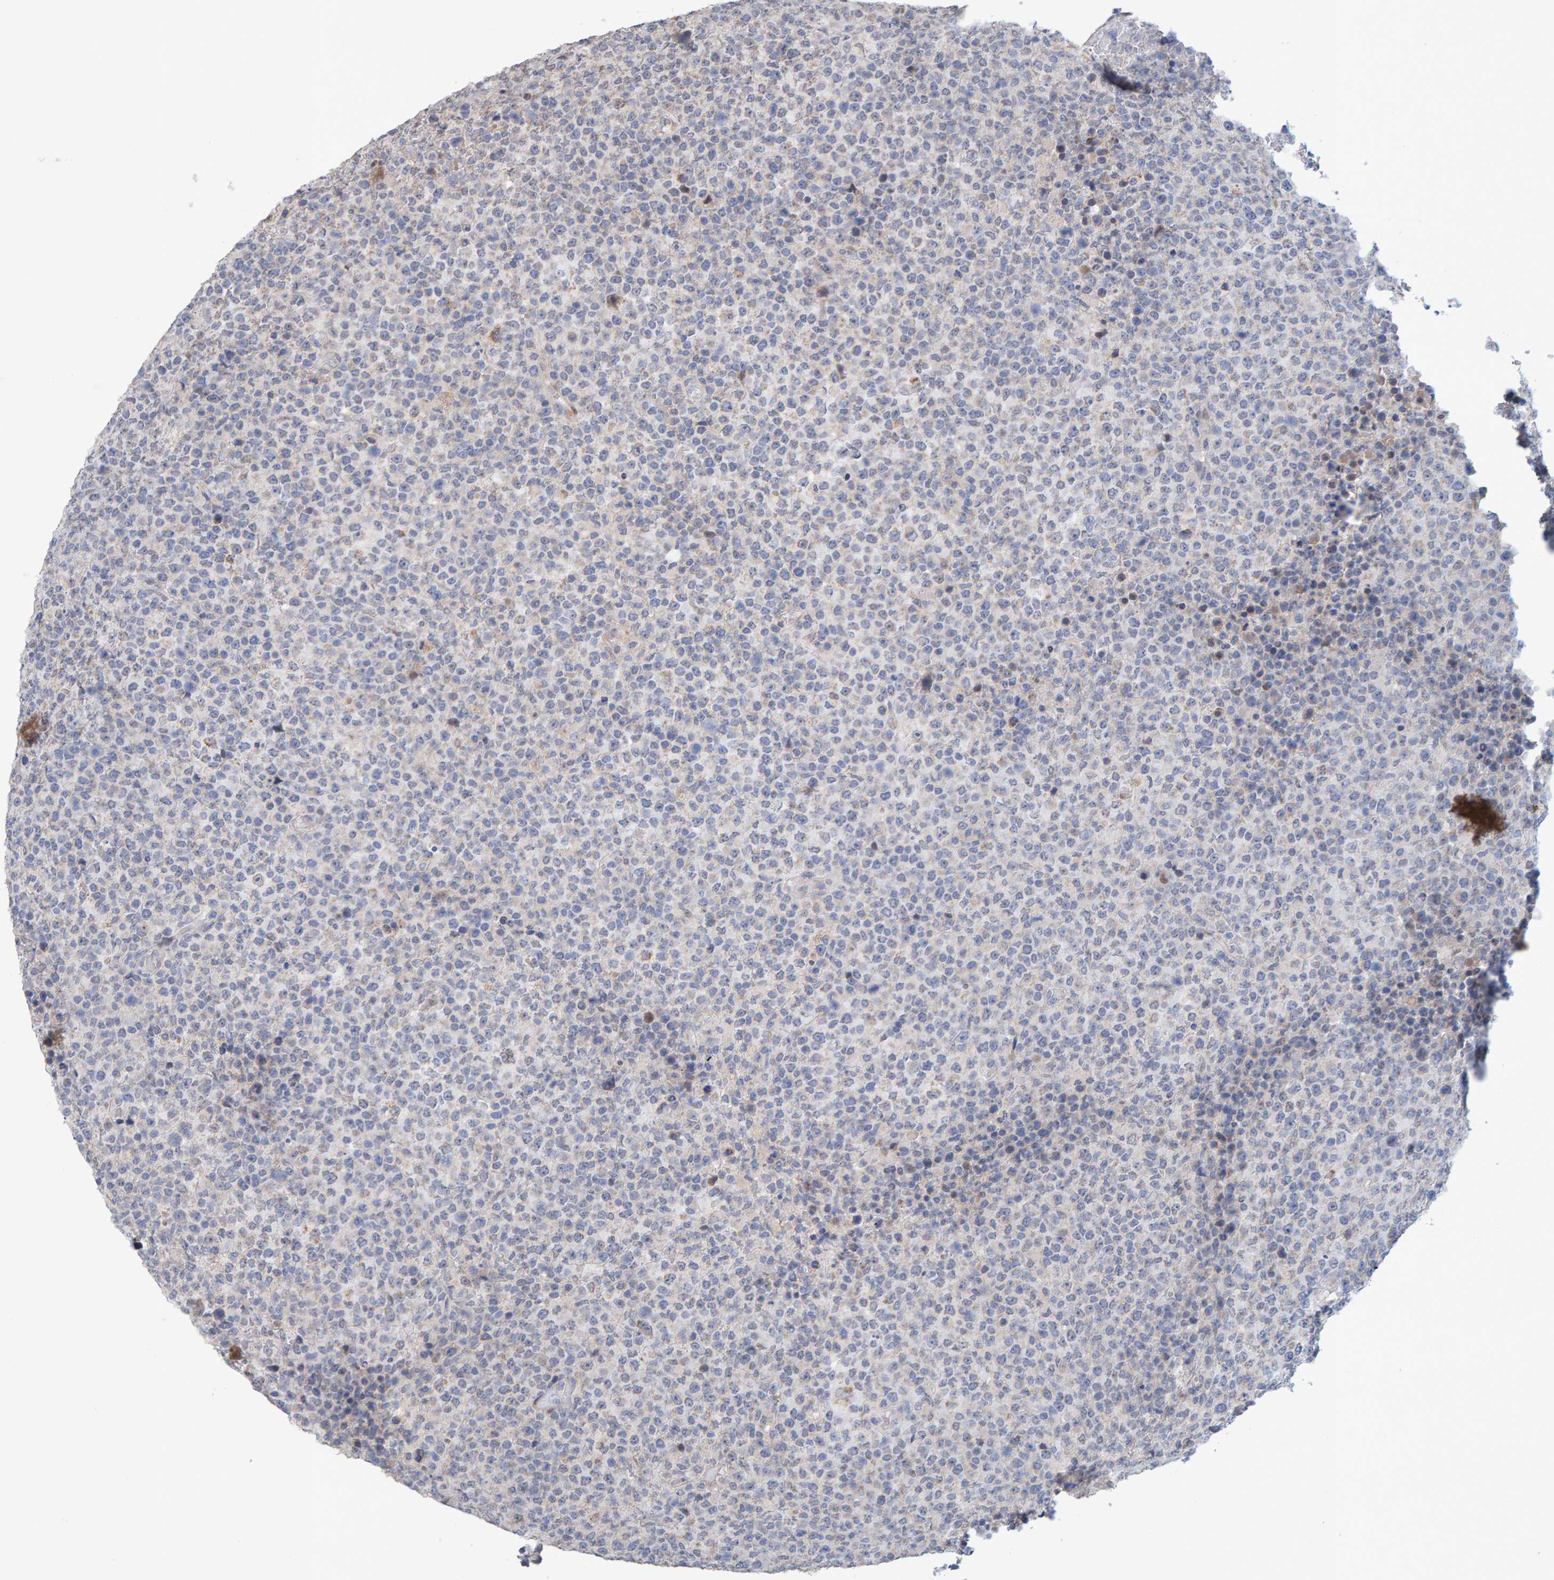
{"staining": {"intensity": "negative", "quantity": "none", "location": "none"}, "tissue": "lymphoma", "cell_type": "Tumor cells", "image_type": "cancer", "snomed": [{"axis": "morphology", "description": "Malignant lymphoma, non-Hodgkin's type, High grade"}, {"axis": "topography", "description": "Lymph node"}], "caption": "Immunohistochemistry (IHC) image of human lymphoma stained for a protein (brown), which displays no expression in tumor cells.", "gene": "USP43", "patient": {"sex": "male", "age": 13}}